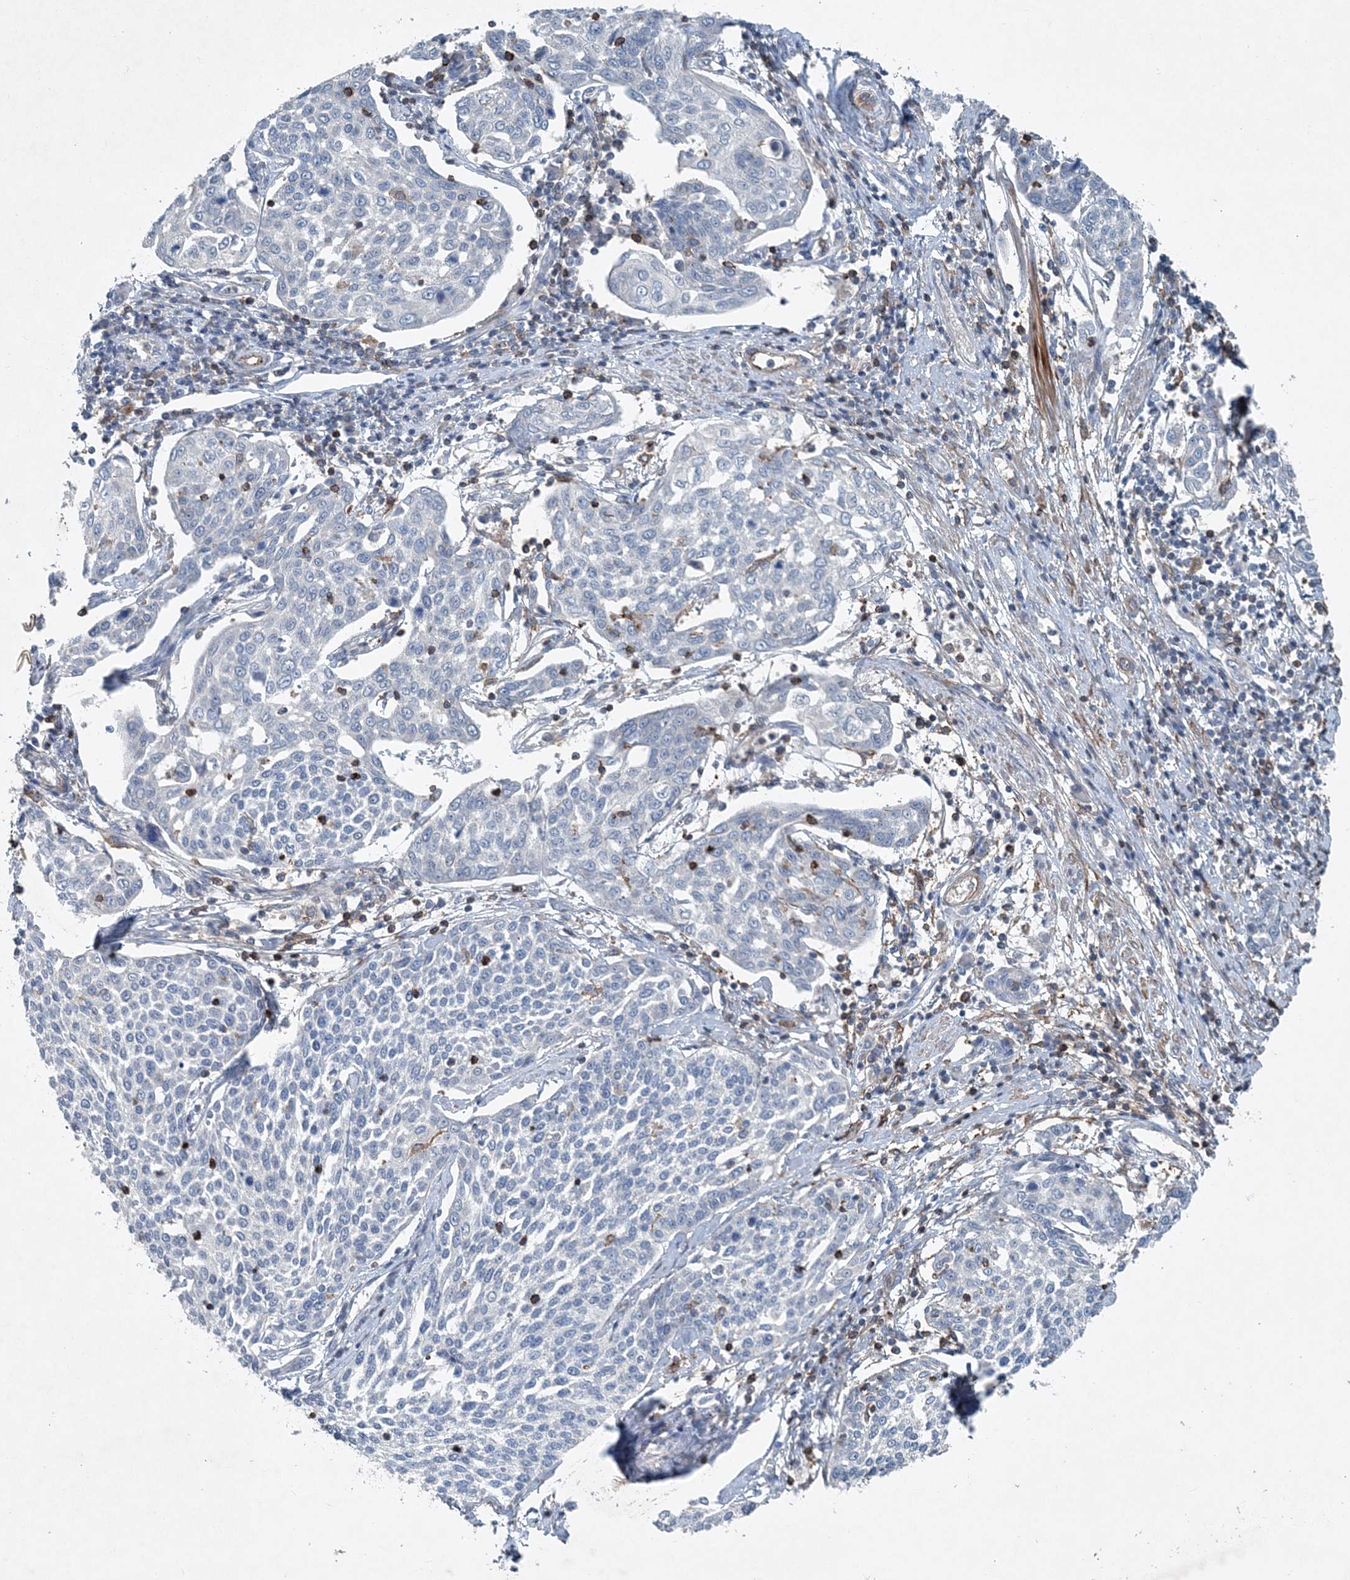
{"staining": {"intensity": "negative", "quantity": "none", "location": "none"}, "tissue": "cervical cancer", "cell_type": "Tumor cells", "image_type": "cancer", "snomed": [{"axis": "morphology", "description": "Squamous cell carcinoma, NOS"}, {"axis": "topography", "description": "Cervix"}], "caption": "This is an immunohistochemistry (IHC) photomicrograph of human cervical cancer (squamous cell carcinoma). There is no expression in tumor cells.", "gene": "DGUOK", "patient": {"sex": "female", "age": 34}}